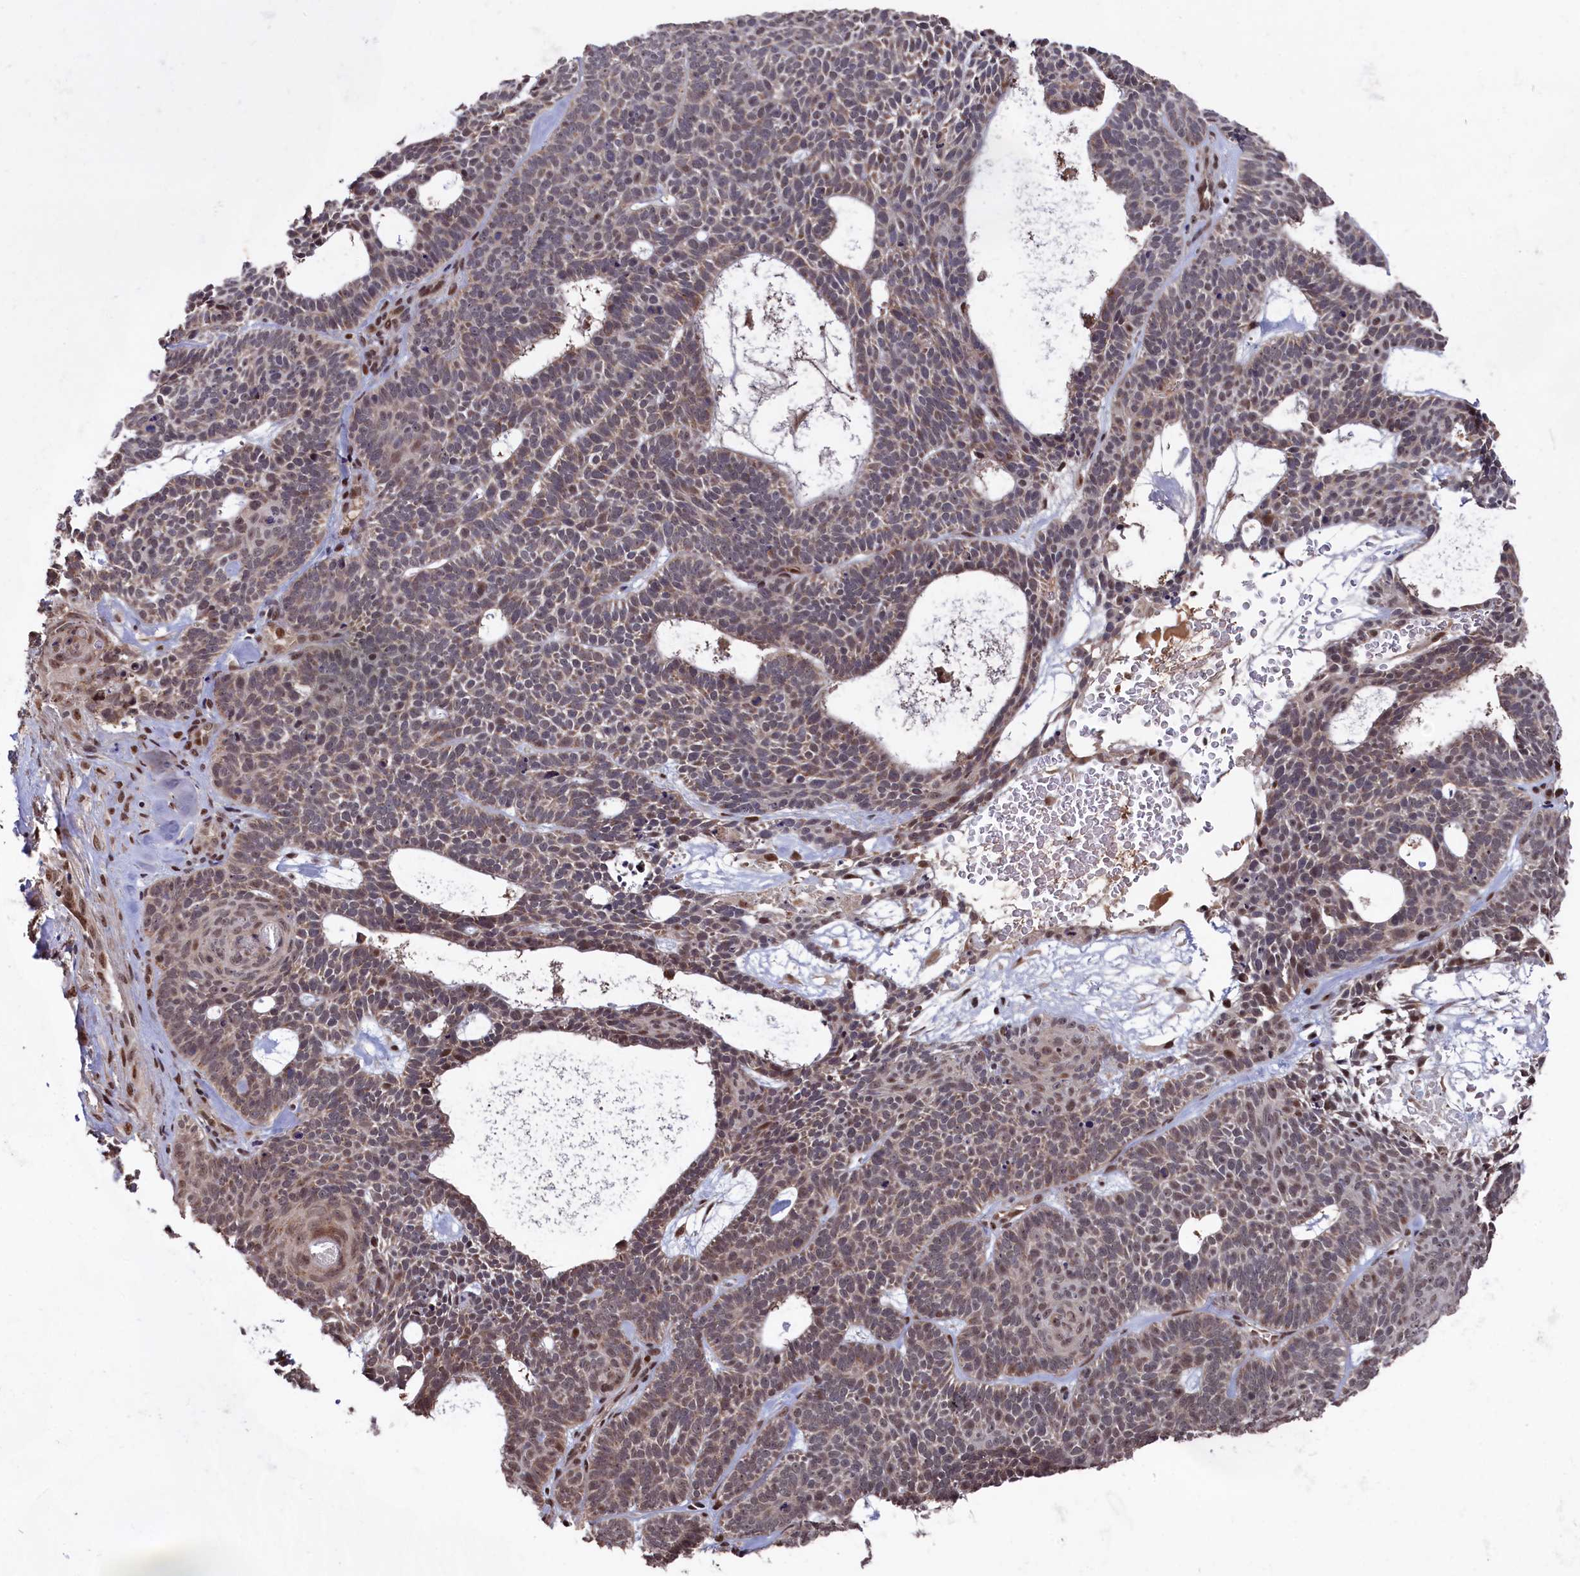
{"staining": {"intensity": "weak", "quantity": "25%-75%", "location": "cytoplasmic/membranous,nuclear"}, "tissue": "skin cancer", "cell_type": "Tumor cells", "image_type": "cancer", "snomed": [{"axis": "morphology", "description": "Basal cell carcinoma"}, {"axis": "topography", "description": "Skin"}], "caption": "An image of basal cell carcinoma (skin) stained for a protein demonstrates weak cytoplasmic/membranous and nuclear brown staining in tumor cells.", "gene": "CLPX", "patient": {"sex": "male", "age": 85}}